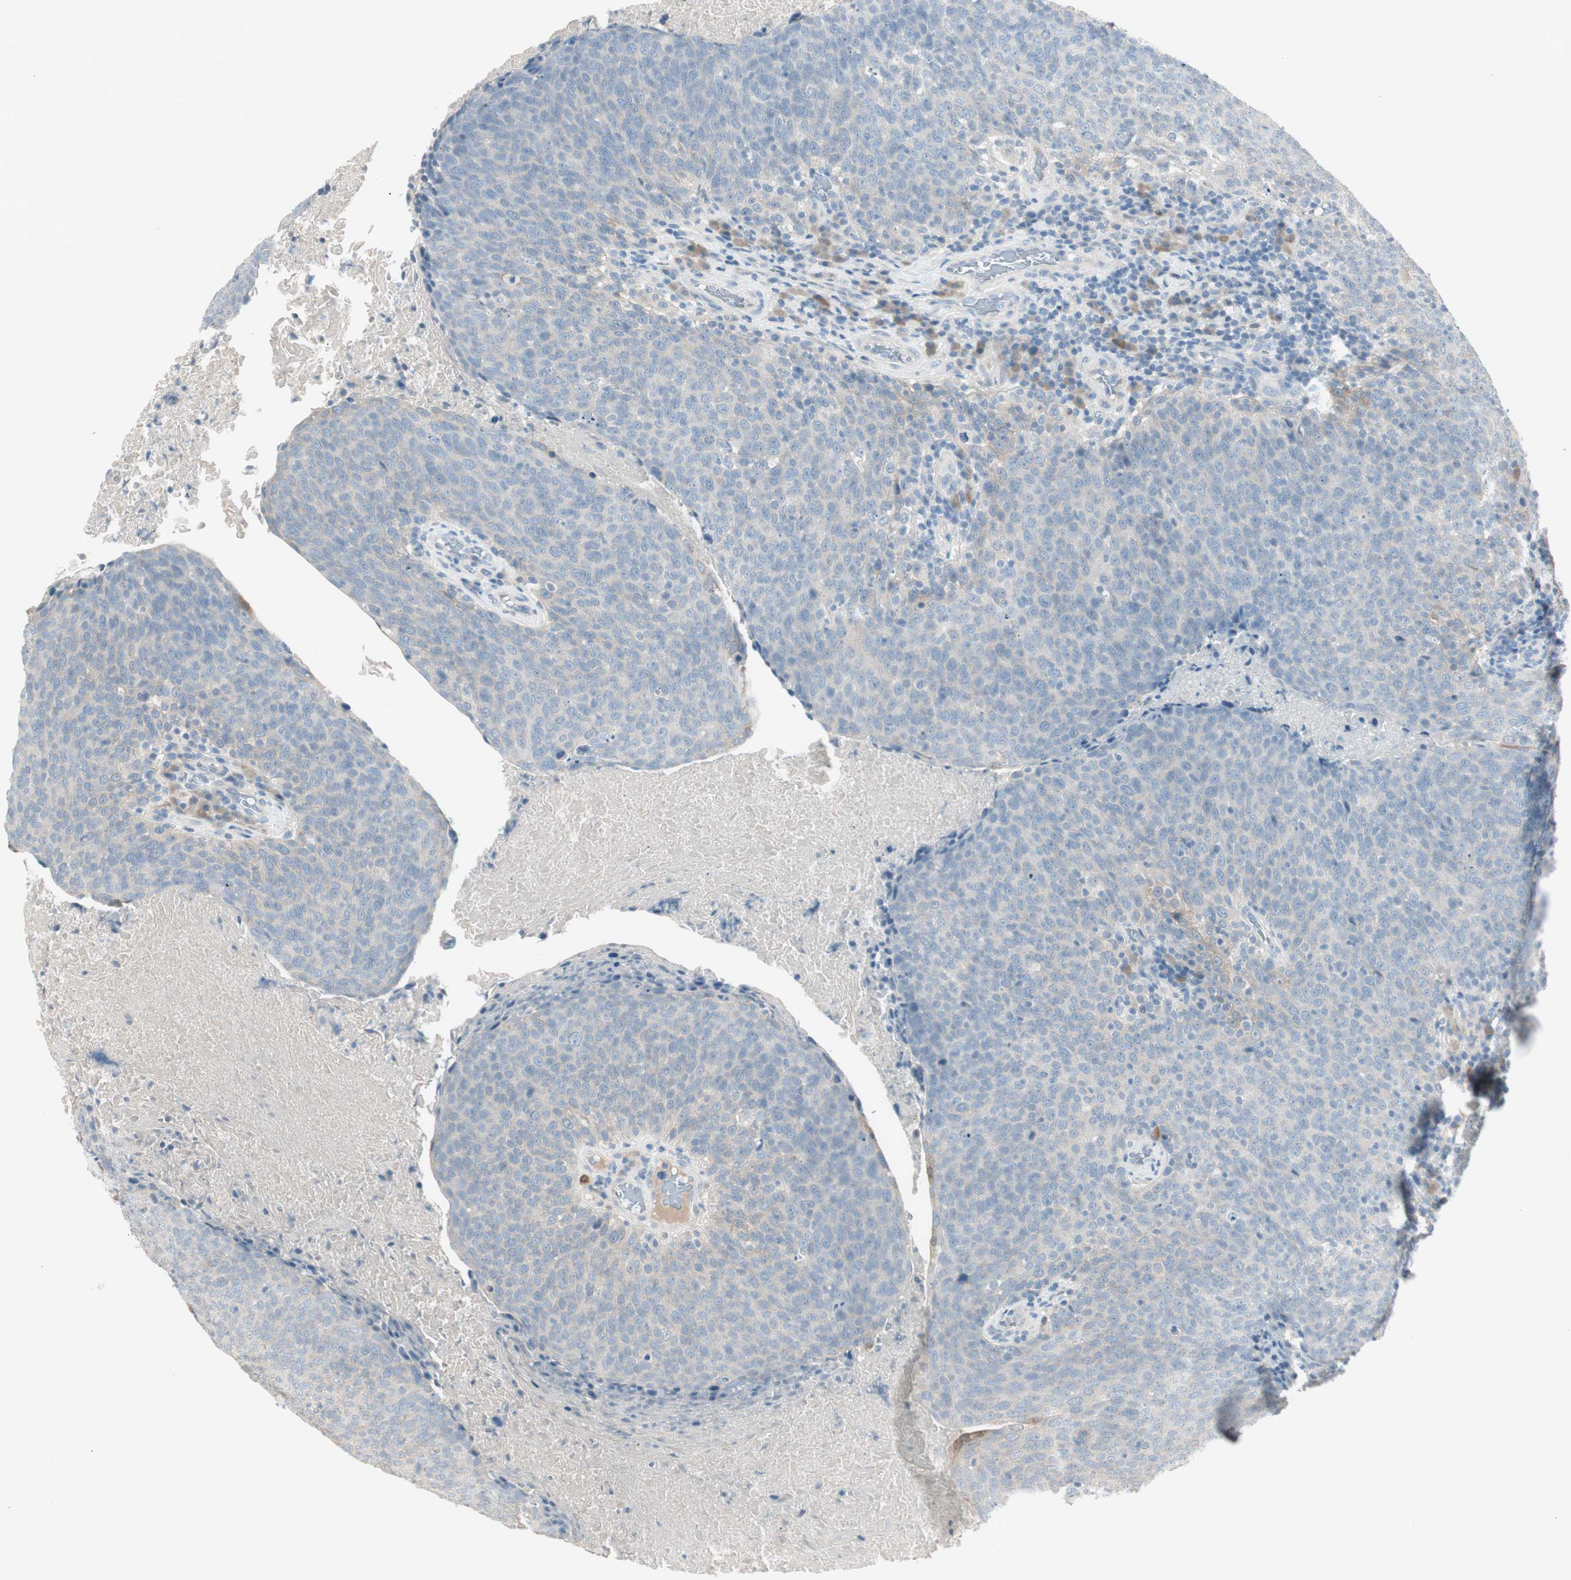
{"staining": {"intensity": "weak", "quantity": "<25%", "location": "cytoplasmic/membranous"}, "tissue": "head and neck cancer", "cell_type": "Tumor cells", "image_type": "cancer", "snomed": [{"axis": "morphology", "description": "Squamous cell carcinoma, NOS"}, {"axis": "morphology", "description": "Squamous cell carcinoma, metastatic, NOS"}, {"axis": "topography", "description": "Lymph node"}, {"axis": "topography", "description": "Head-Neck"}], "caption": "Tumor cells show no significant expression in head and neck cancer.", "gene": "MAPRE3", "patient": {"sex": "male", "age": 62}}